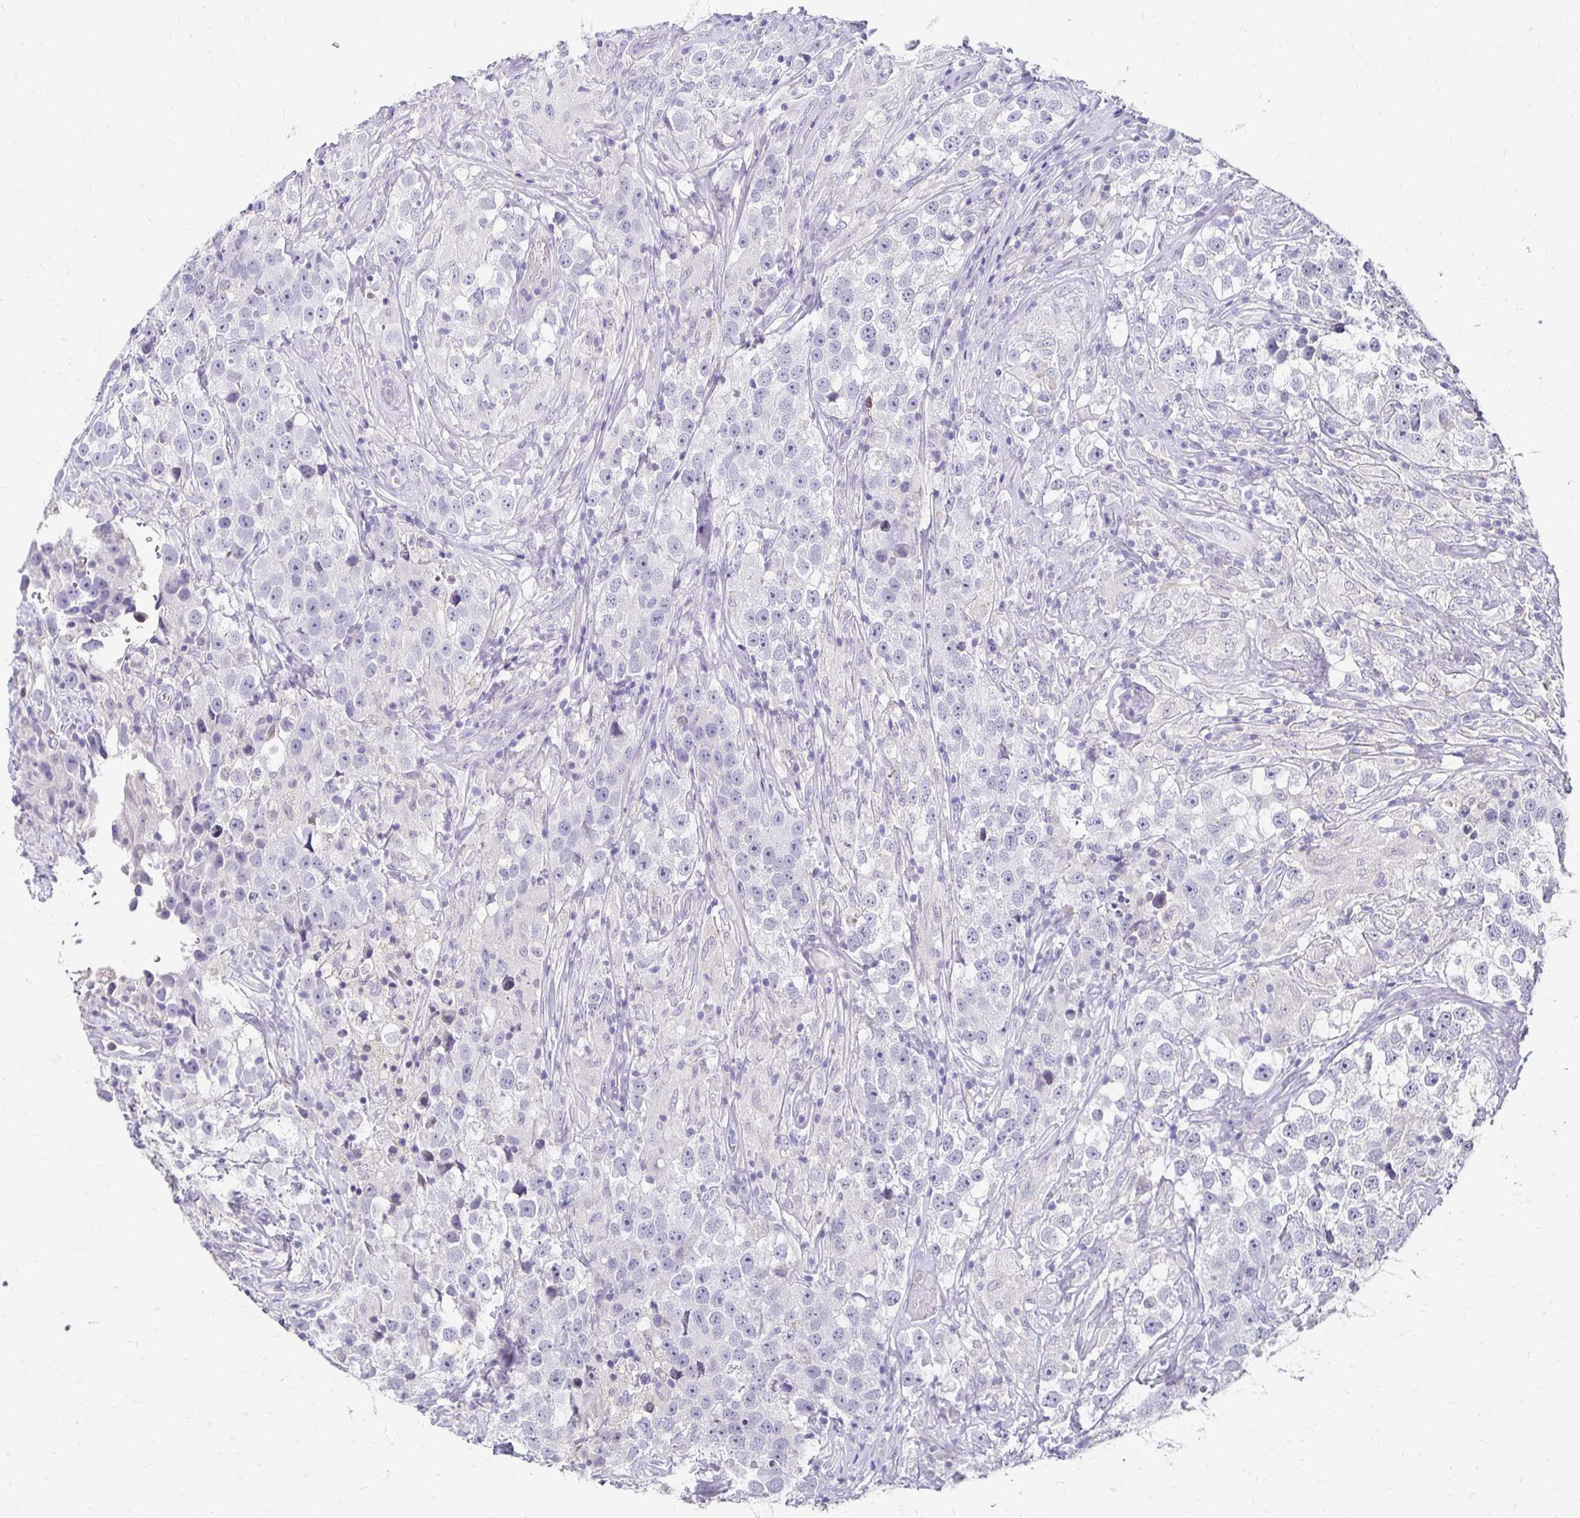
{"staining": {"intensity": "negative", "quantity": "none", "location": "none"}, "tissue": "testis cancer", "cell_type": "Tumor cells", "image_type": "cancer", "snomed": [{"axis": "morphology", "description": "Seminoma, NOS"}, {"axis": "topography", "description": "Testis"}], "caption": "Tumor cells show no significant positivity in testis seminoma.", "gene": "GK2", "patient": {"sex": "male", "age": 46}}